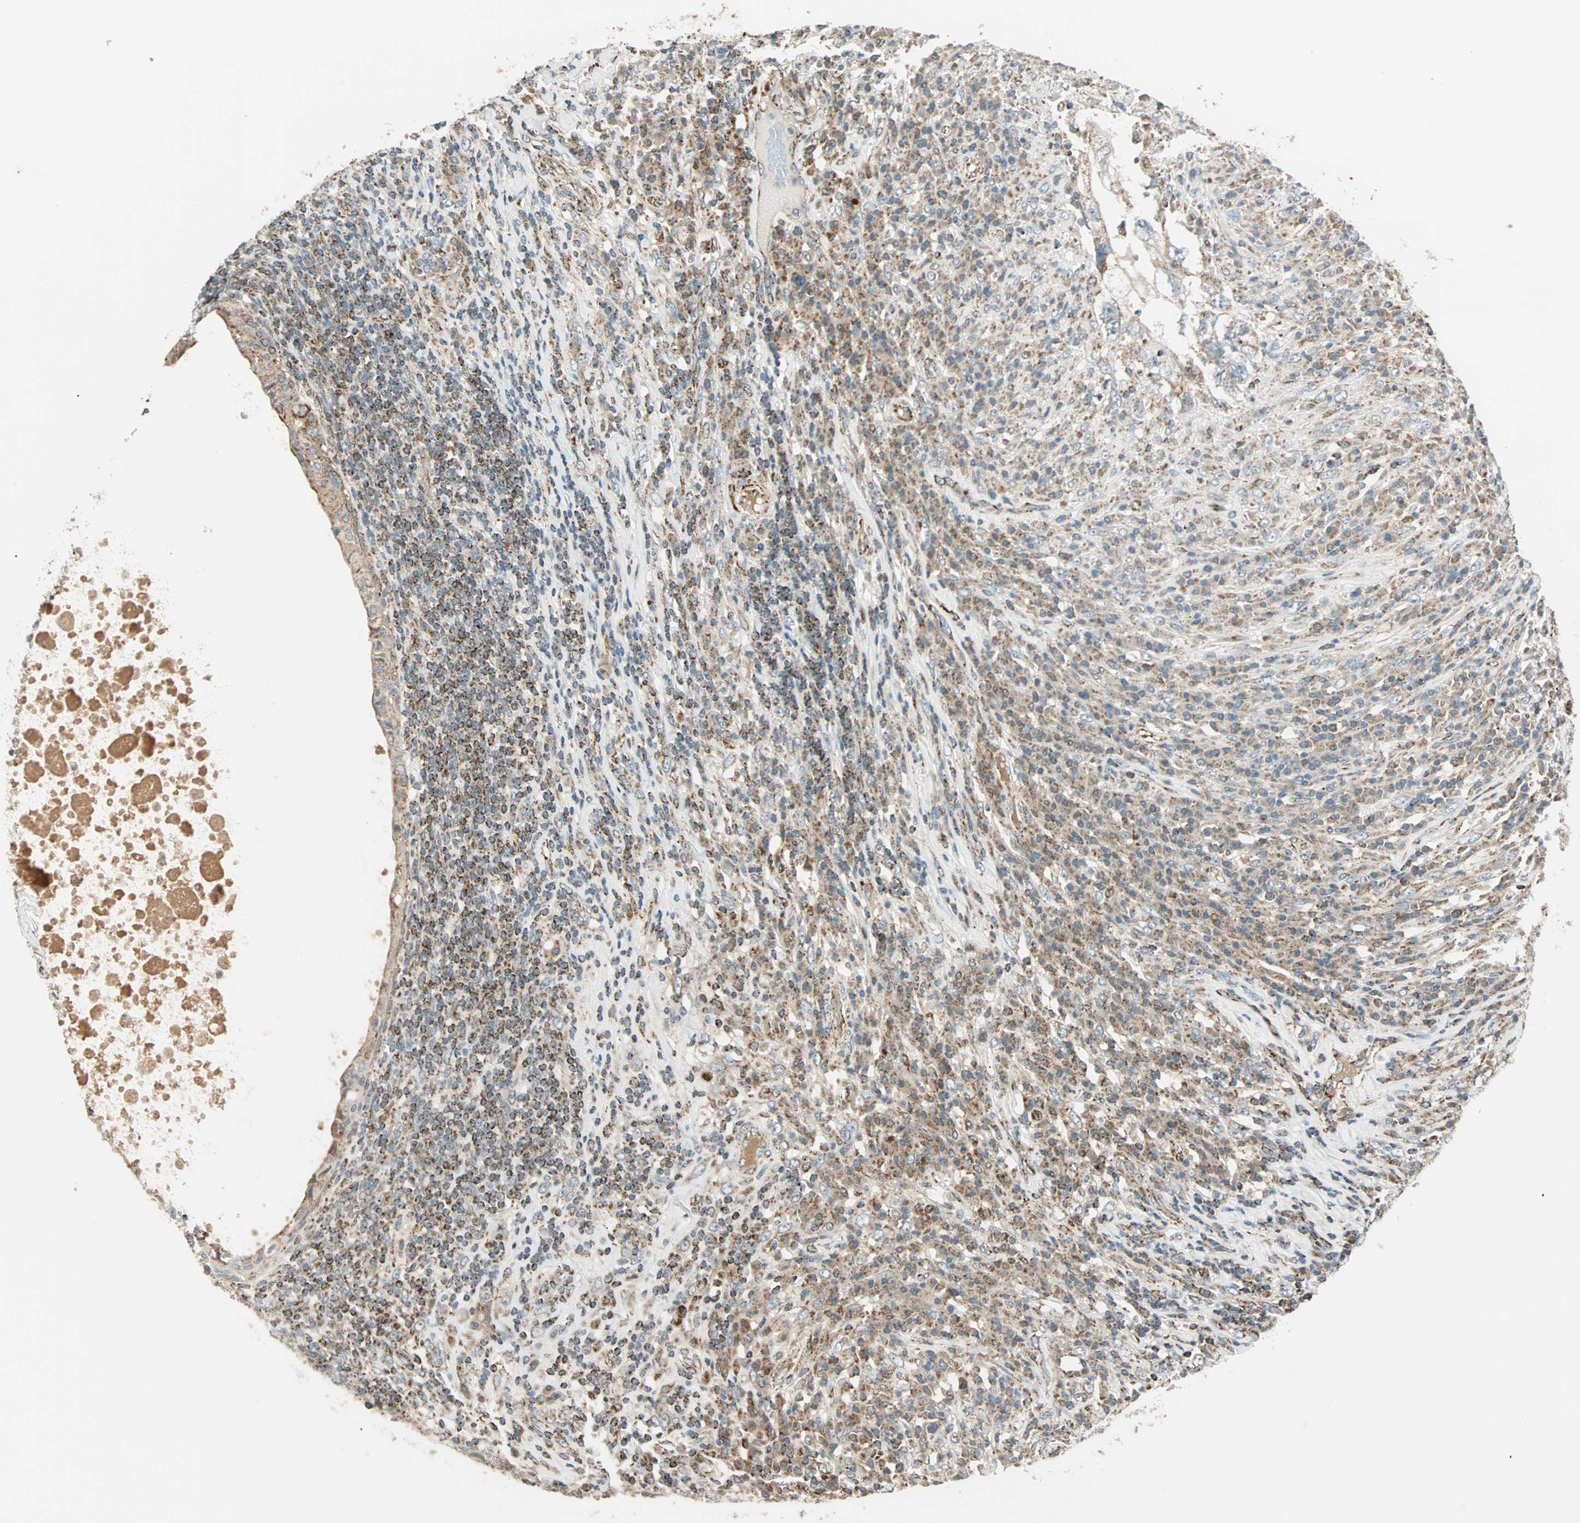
{"staining": {"intensity": "weak", "quantity": ">75%", "location": "cytoplasmic/membranous"}, "tissue": "testis cancer", "cell_type": "Tumor cells", "image_type": "cancer", "snomed": [{"axis": "morphology", "description": "Necrosis, NOS"}, {"axis": "morphology", "description": "Carcinoma, Embryonal, NOS"}, {"axis": "topography", "description": "Testis"}], "caption": "A high-resolution photomicrograph shows immunohistochemistry staining of embryonal carcinoma (testis), which shows weak cytoplasmic/membranous expression in approximately >75% of tumor cells.", "gene": "SPRY4", "patient": {"sex": "male", "age": 19}}